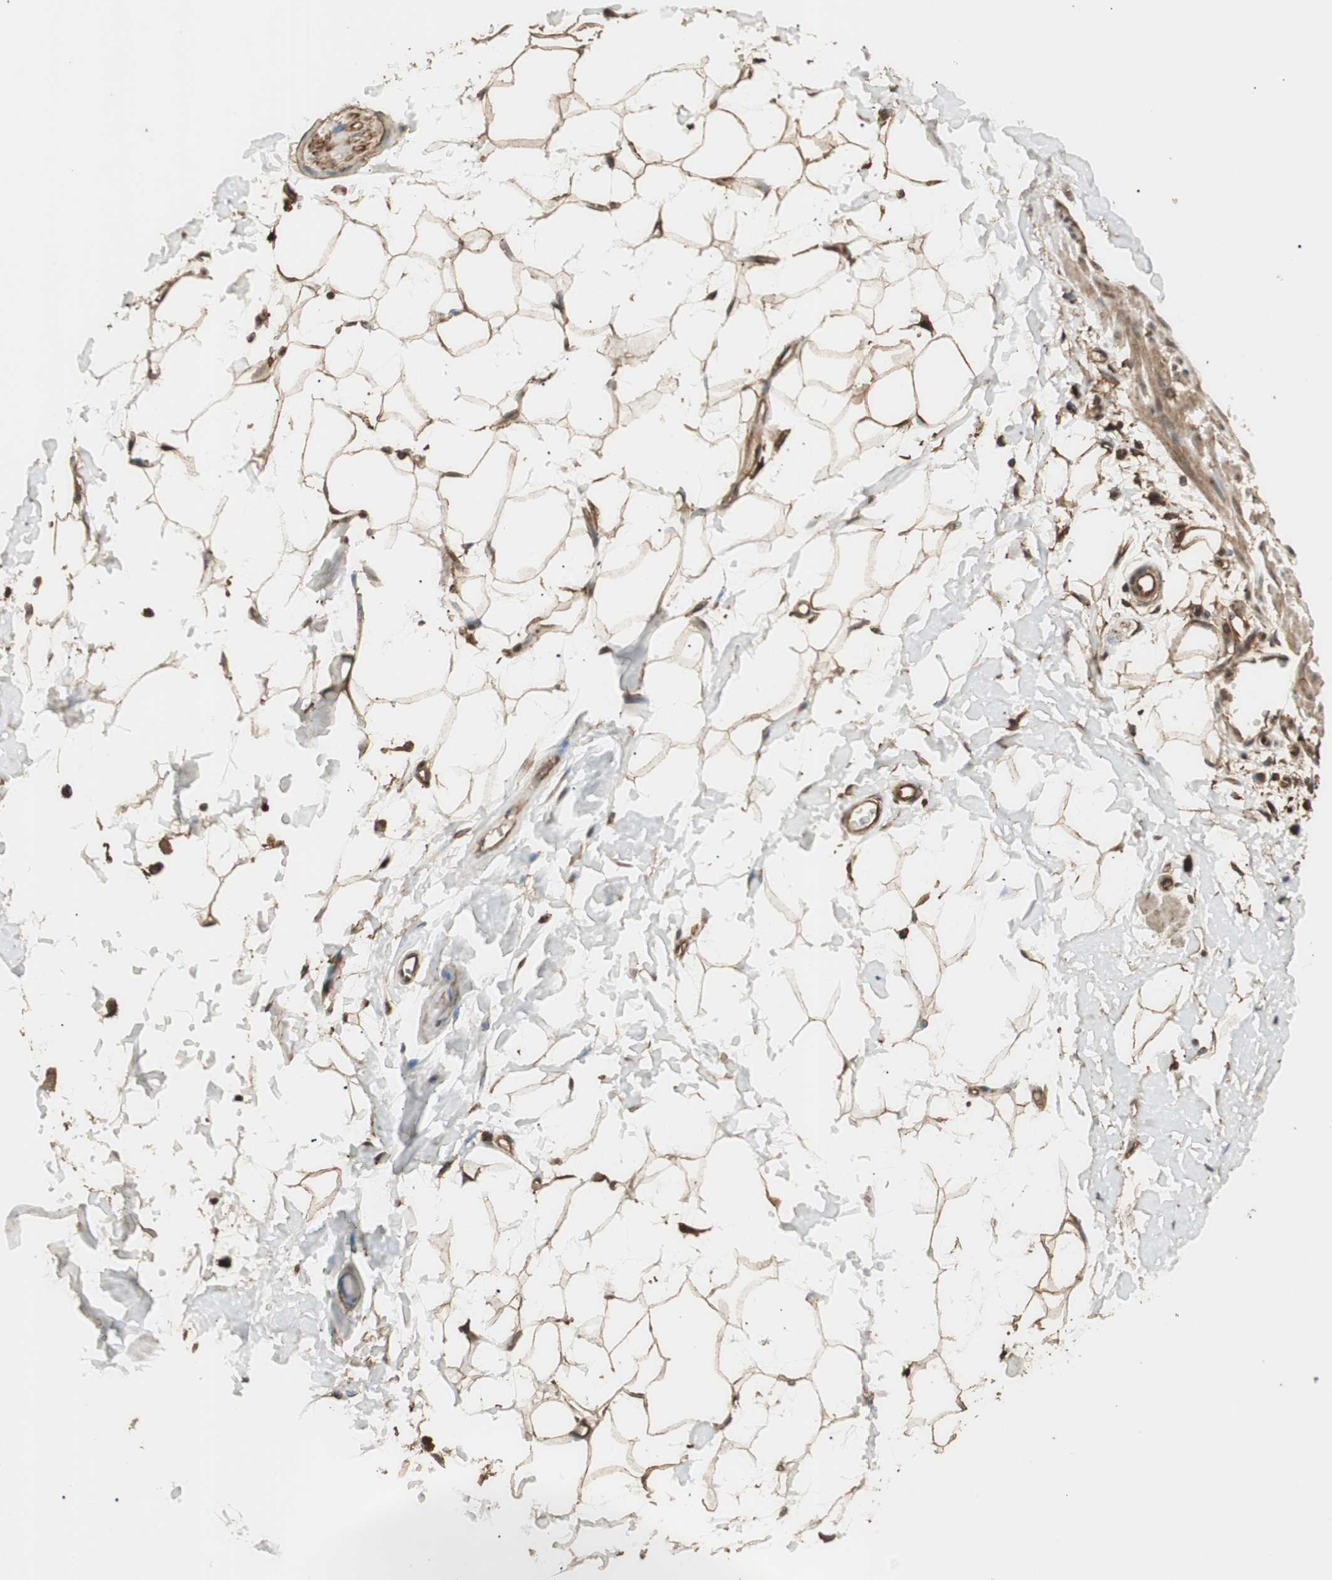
{"staining": {"intensity": "moderate", "quantity": ">75%", "location": "cytoplasmic/membranous"}, "tissue": "adipose tissue", "cell_type": "Adipocytes", "image_type": "normal", "snomed": [{"axis": "morphology", "description": "Normal tissue, NOS"}, {"axis": "topography", "description": "Soft tissue"}], "caption": "Human adipose tissue stained for a protein (brown) displays moderate cytoplasmic/membranous positive staining in approximately >75% of adipocytes.", "gene": "CCN4", "patient": {"sex": "male", "age": 72}}